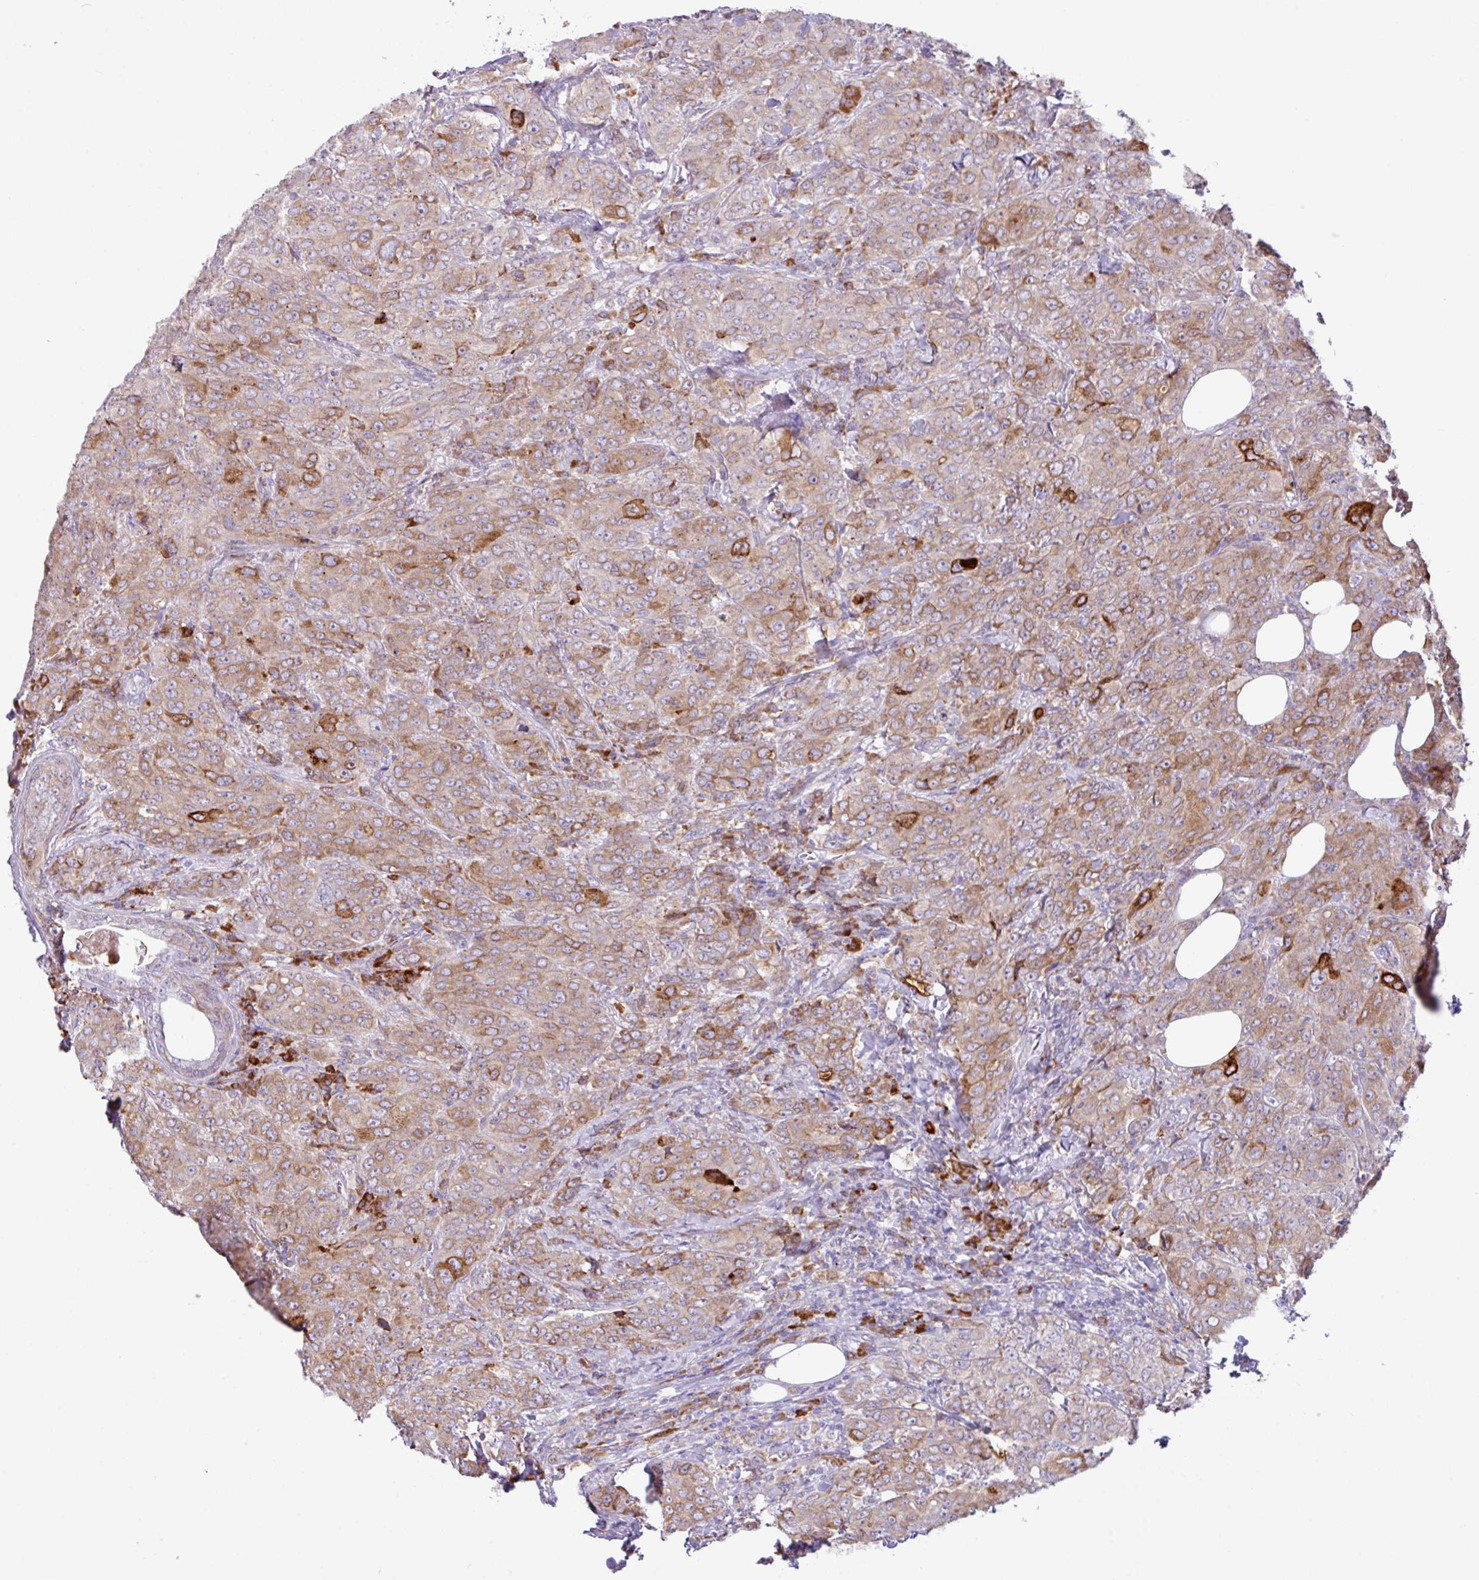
{"staining": {"intensity": "moderate", "quantity": ">75%", "location": "cytoplasmic/membranous"}, "tissue": "breast cancer", "cell_type": "Tumor cells", "image_type": "cancer", "snomed": [{"axis": "morphology", "description": "Duct carcinoma"}, {"axis": "topography", "description": "Breast"}], "caption": "This micrograph exhibits breast cancer stained with immunohistochemistry to label a protein in brown. The cytoplasmic/membranous of tumor cells show moderate positivity for the protein. Nuclei are counter-stained blue.", "gene": "RGS21", "patient": {"sex": "female", "age": 43}}